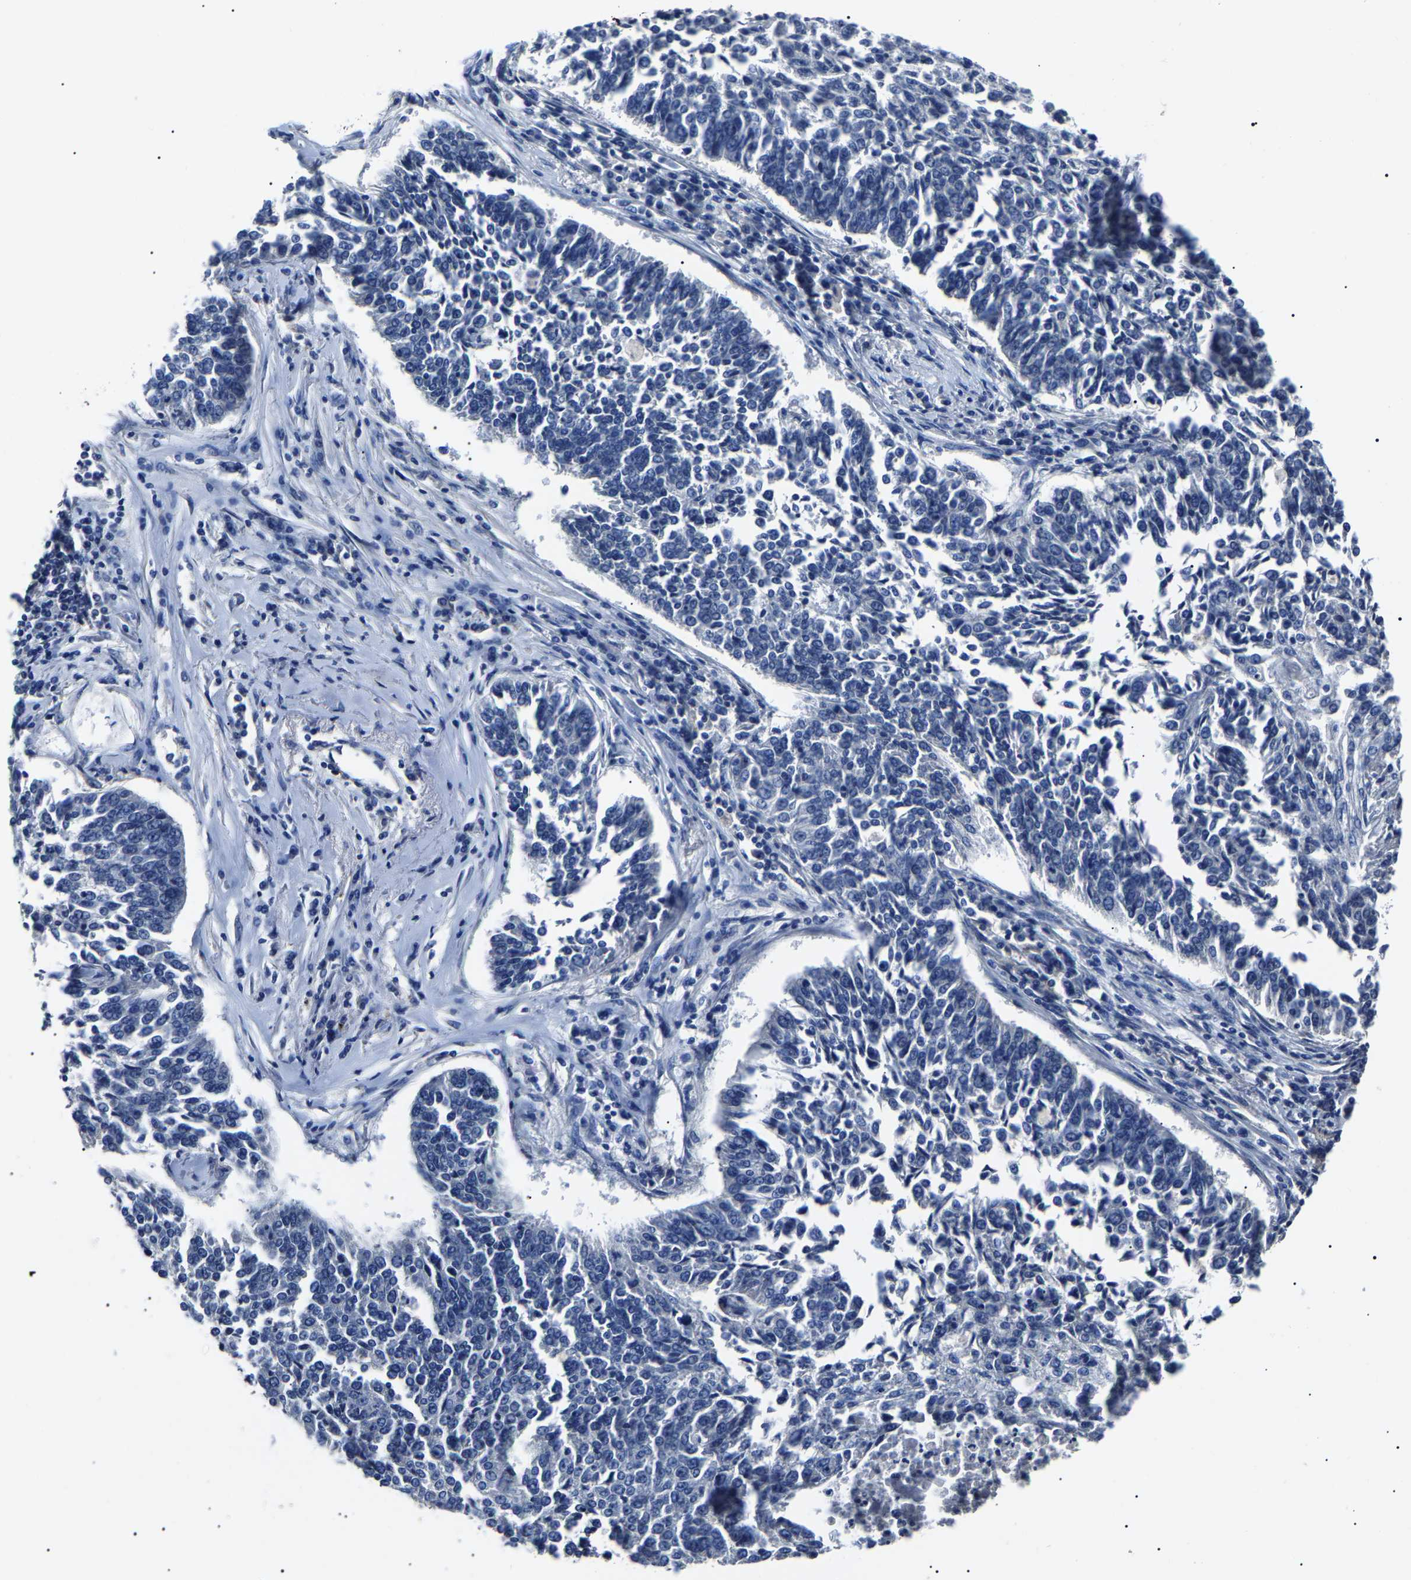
{"staining": {"intensity": "negative", "quantity": "none", "location": "none"}, "tissue": "lung cancer", "cell_type": "Tumor cells", "image_type": "cancer", "snomed": [{"axis": "morphology", "description": "Normal tissue, NOS"}, {"axis": "morphology", "description": "Squamous cell carcinoma, NOS"}, {"axis": "topography", "description": "Cartilage tissue"}, {"axis": "topography", "description": "Bronchus"}, {"axis": "topography", "description": "Lung"}], "caption": "Tumor cells are negative for protein expression in human lung cancer.", "gene": "KLHL42", "patient": {"sex": "female", "age": 49}}